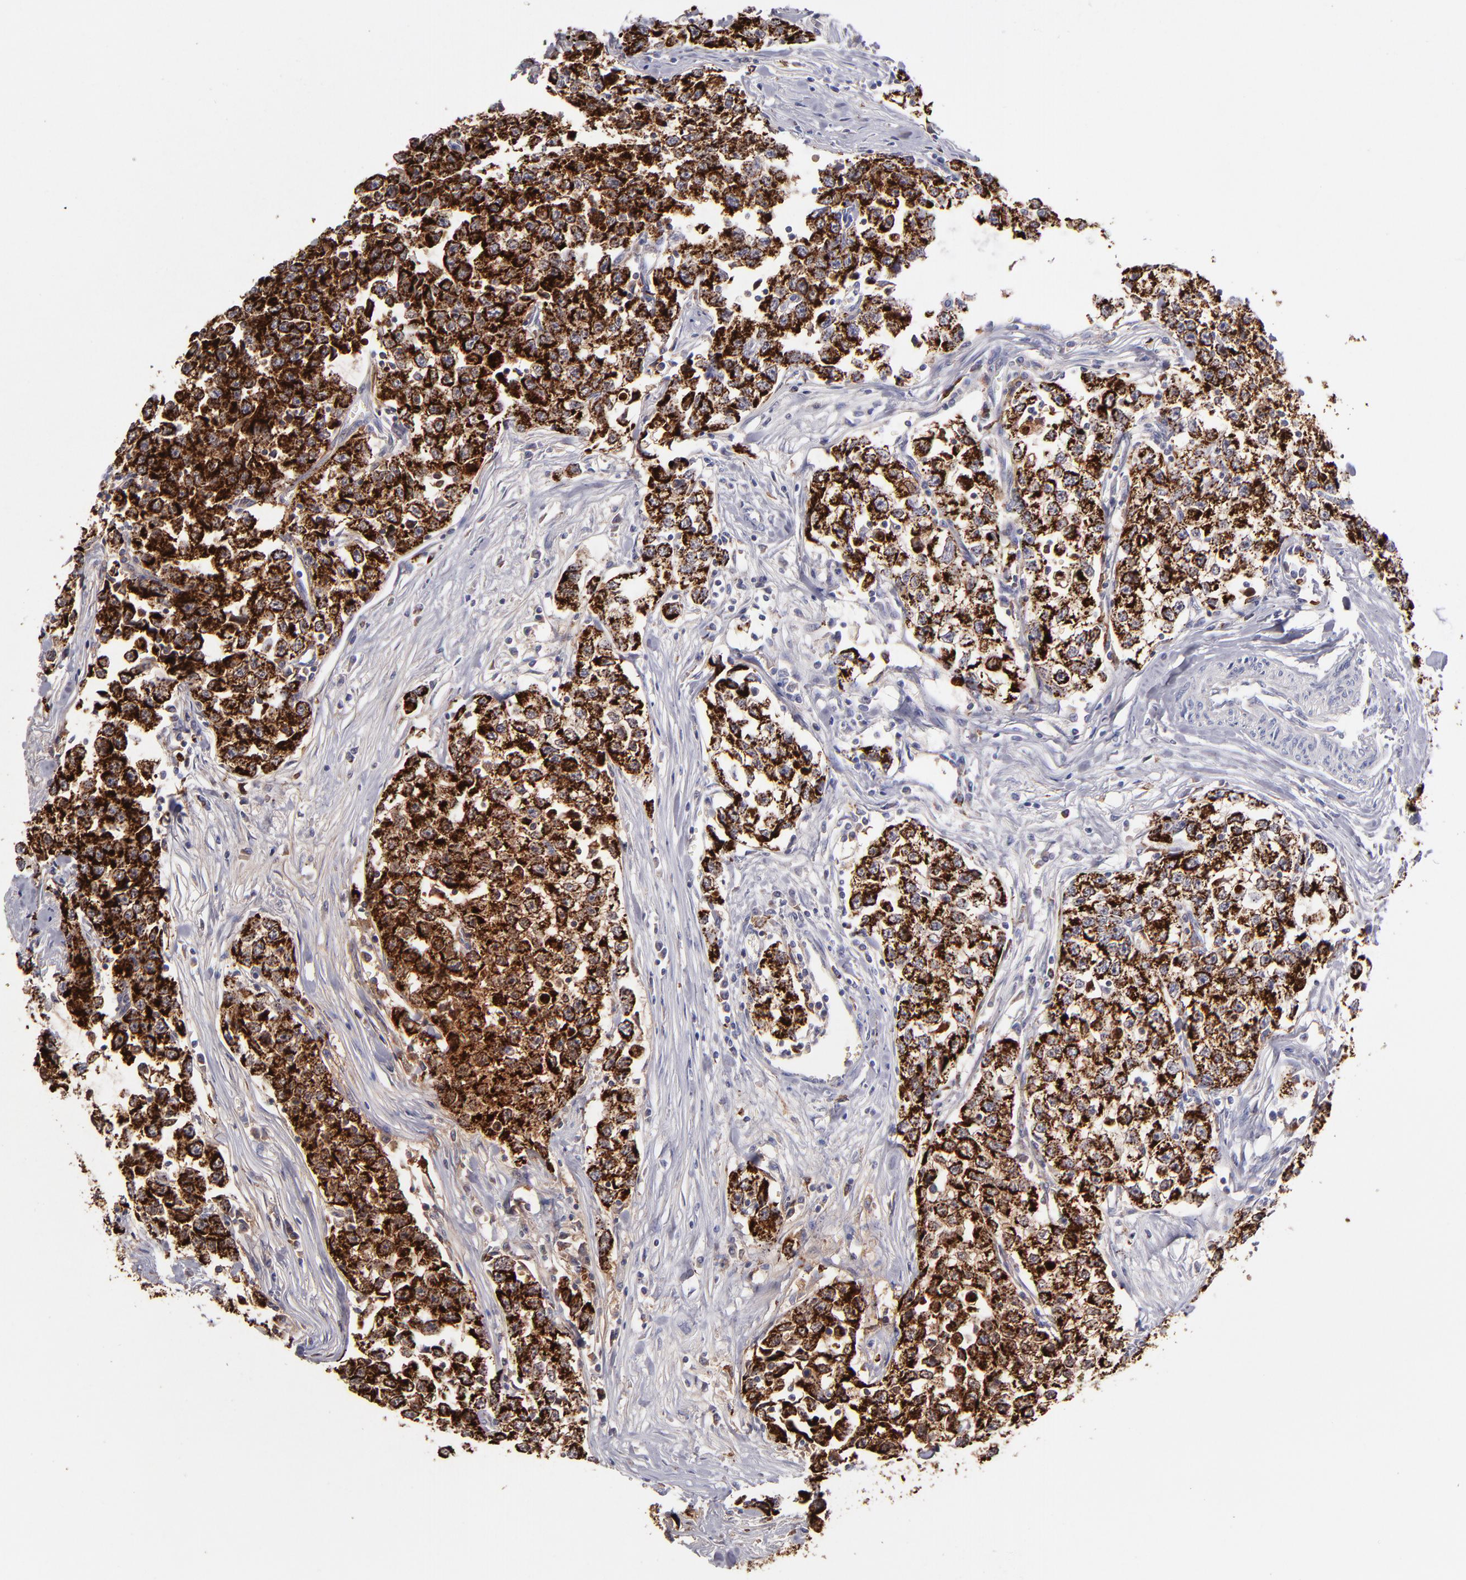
{"staining": {"intensity": "strong", "quantity": "25%-75%", "location": "cytoplasmic/membranous"}, "tissue": "testis cancer", "cell_type": "Tumor cells", "image_type": "cancer", "snomed": [{"axis": "morphology", "description": "Seminoma, NOS"}, {"axis": "morphology", "description": "Carcinoma, Embryonal, NOS"}, {"axis": "topography", "description": "Testis"}], "caption": "Embryonal carcinoma (testis) stained with DAB immunohistochemistry (IHC) exhibits high levels of strong cytoplasmic/membranous expression in about 25%-75% of tumor cells.", "gene": "GLDC", "patient": {"sex": "male", "age": 30}}